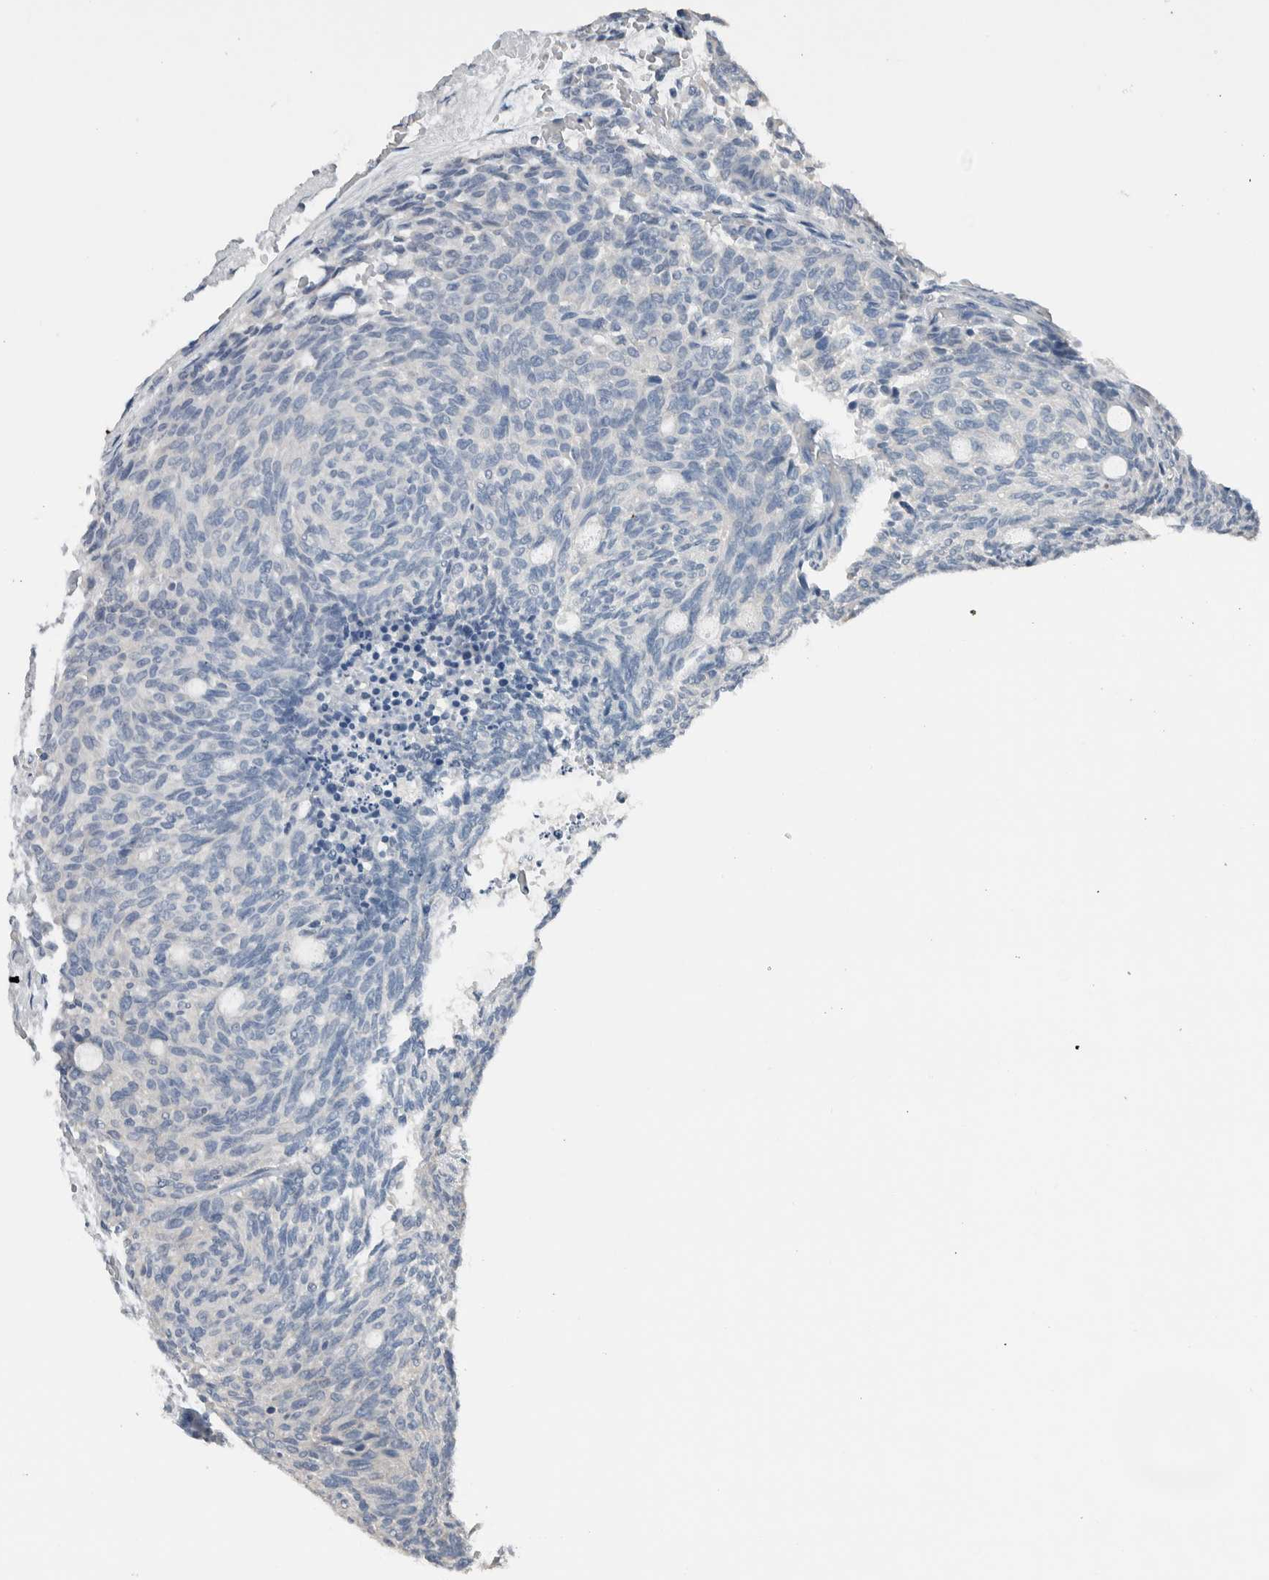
{"staining": {"intensity": "negative", "quantity": "none", "location": "none"}, "tissue": "carcinoid", "cell_type": "Tumor cells", "image_type": "cancer", "snomed": [{"axis": "morphology", "description": "Carcinoid, malignant, NOS"}, {"axis": "topography", "description": "Pancreas"}], "caption": "The micrograph reveals no staining of tumor cells in malignant carcinoid.", "gene": "CRNN", "patient": {"sex": "female", "age": 54}}